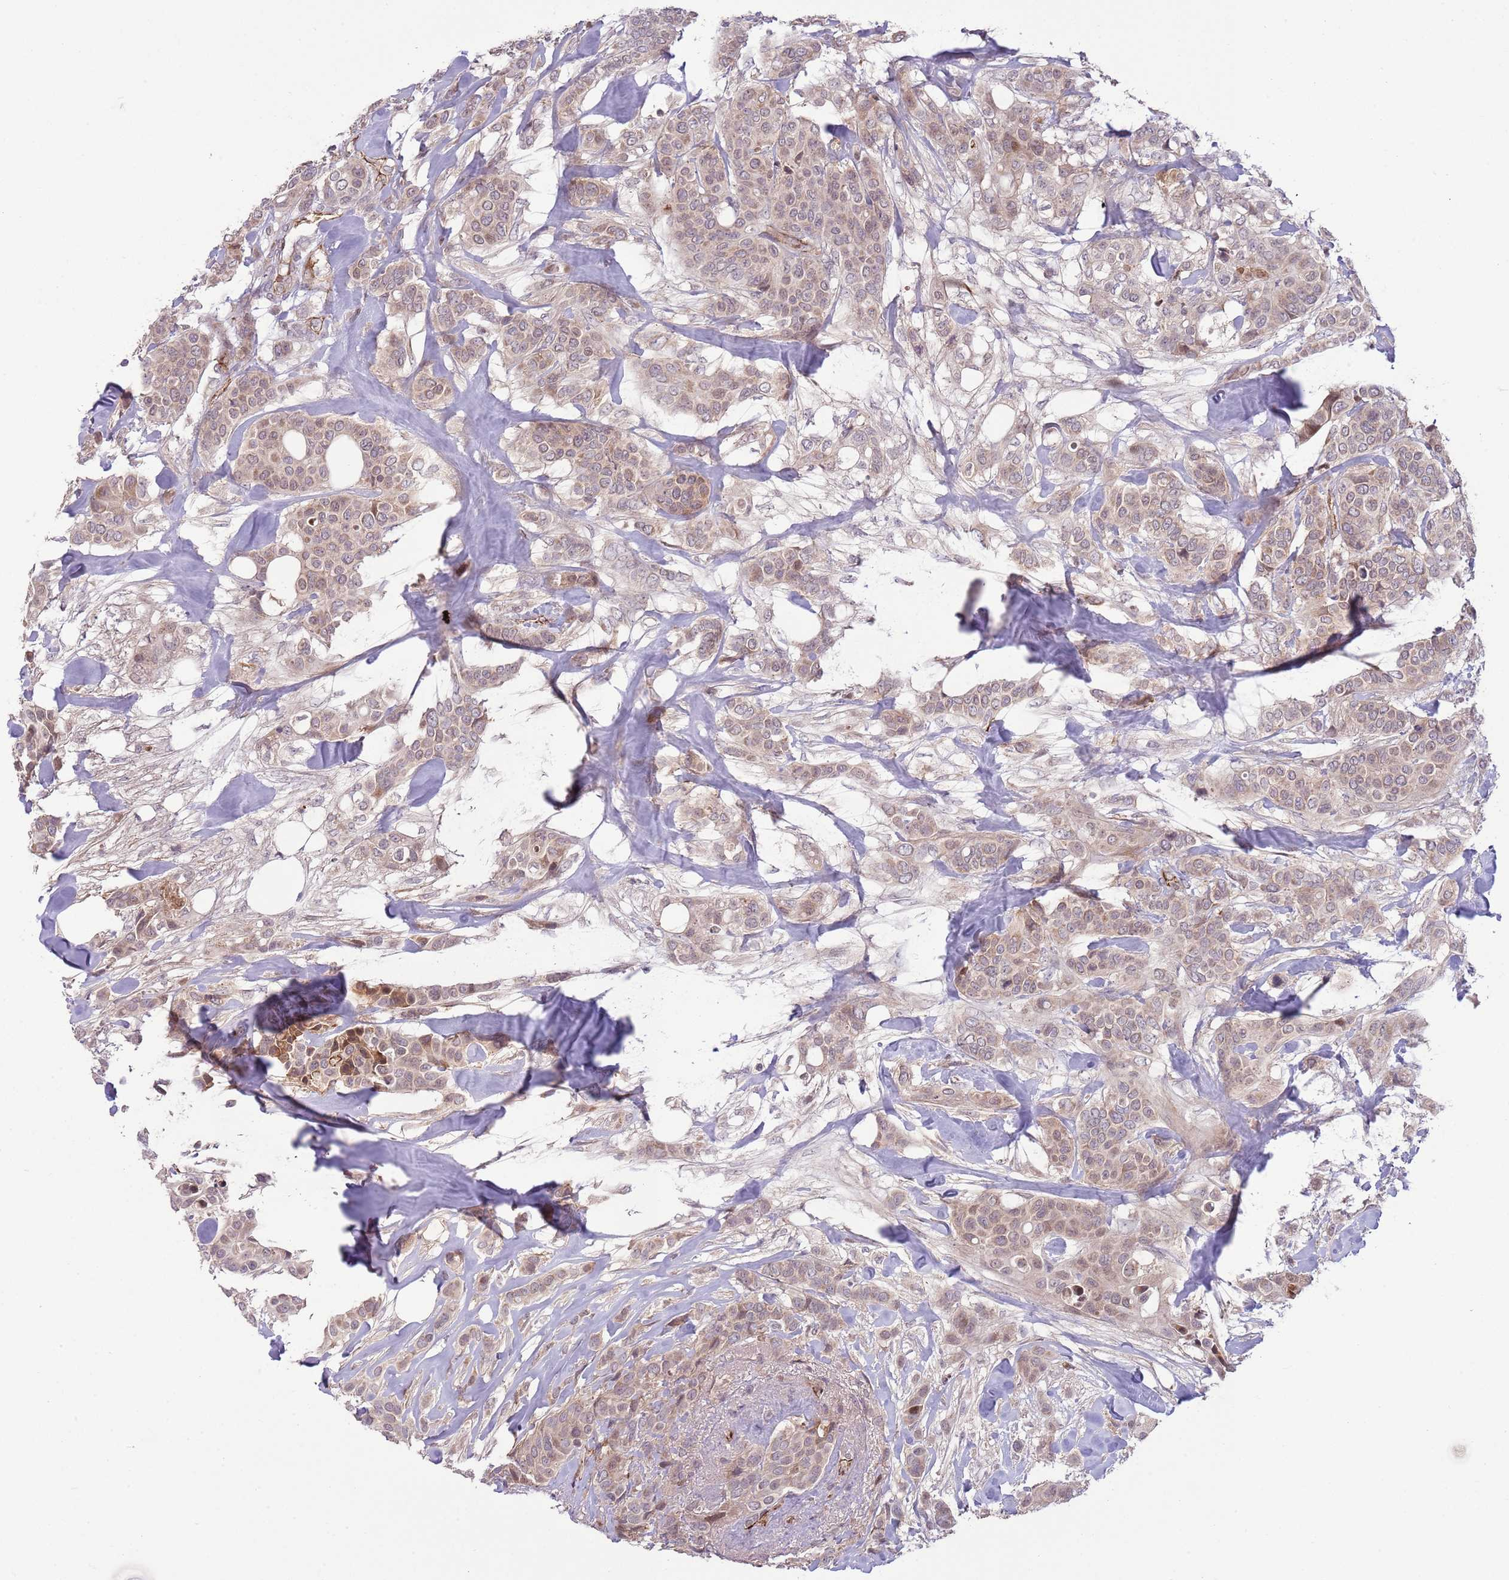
{"staining": {"intensity": "weak", "quantity": ">75%", "location": "cytoplasmic/membranous,nuclear"}, "tissue": "breast cancer", "cell_type": "Tumor cells", "image_type": "cancer", "snomed": [{"axis": "morphology", "description": "Lobular carcinoma"}, {"axis": "topography", "description": "Breast"}], "caption": "Protein staining of lobular carcinoma (breast) tissue reveals weak cytoplasmic/membranous and nuclear staining in about >75% of tumor cells.", "gene": "DPP10", "patient": {"sex": "female", "age": 51}}